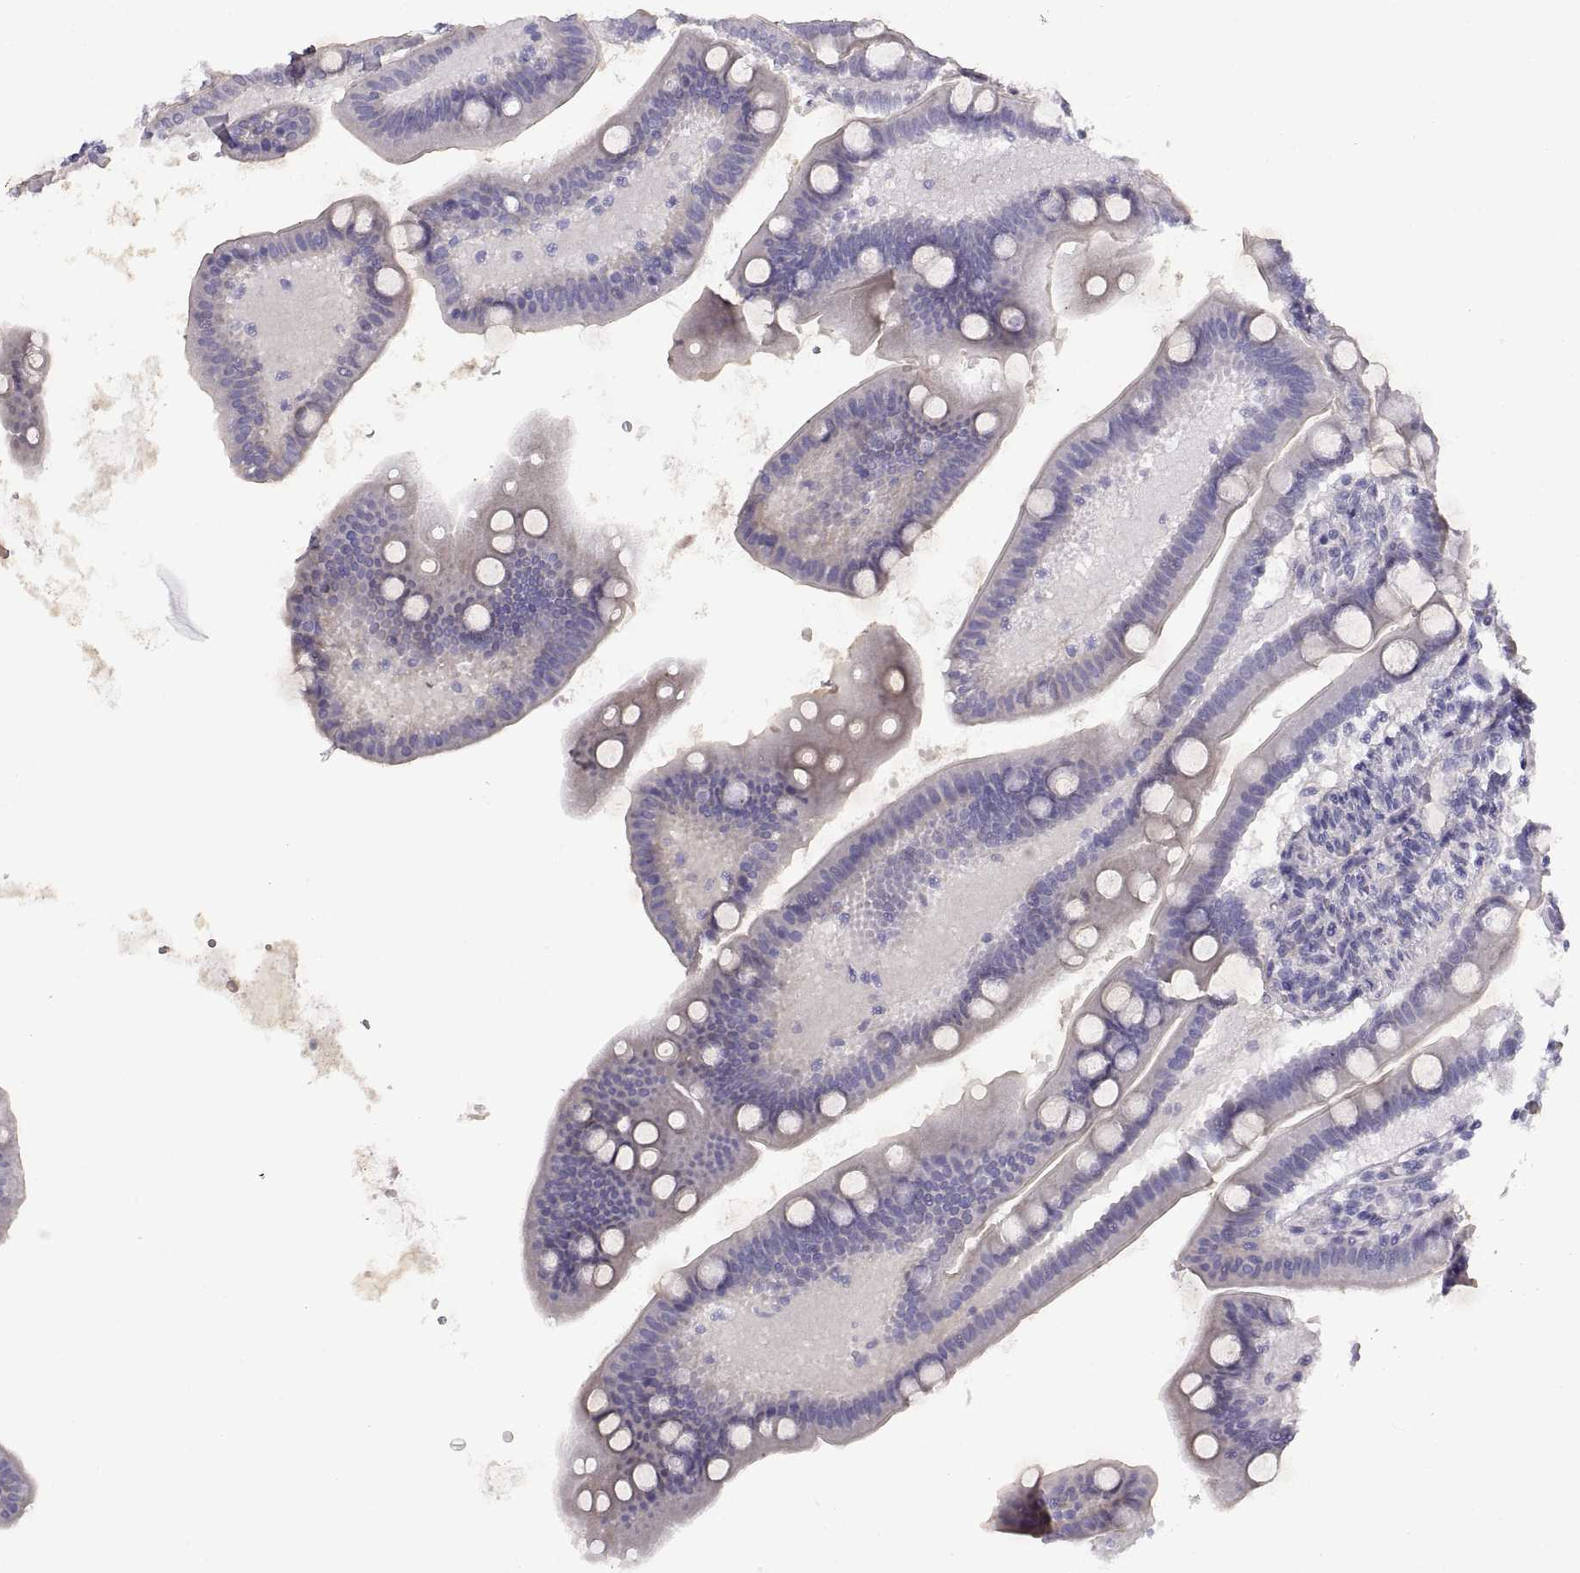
{"staining": {"intensity": "negative", "quantity": "none", "location": "none"}, "tissue": "small intestine", "cell_type": "Glandular cells", "image_type": "normal", "snomed": [{"axis": "morphology", "description": "Normal tissue, NOS"}, {"axis": "topography", "description": "Small intestine"}], "caption": "This is a photomicrograph of immunohistochemistry staining of benign small intestine, which shows no positivity in glandular cells.", "gene": "CRYBB3", "patient": {"sex": "male", "age": 66}}